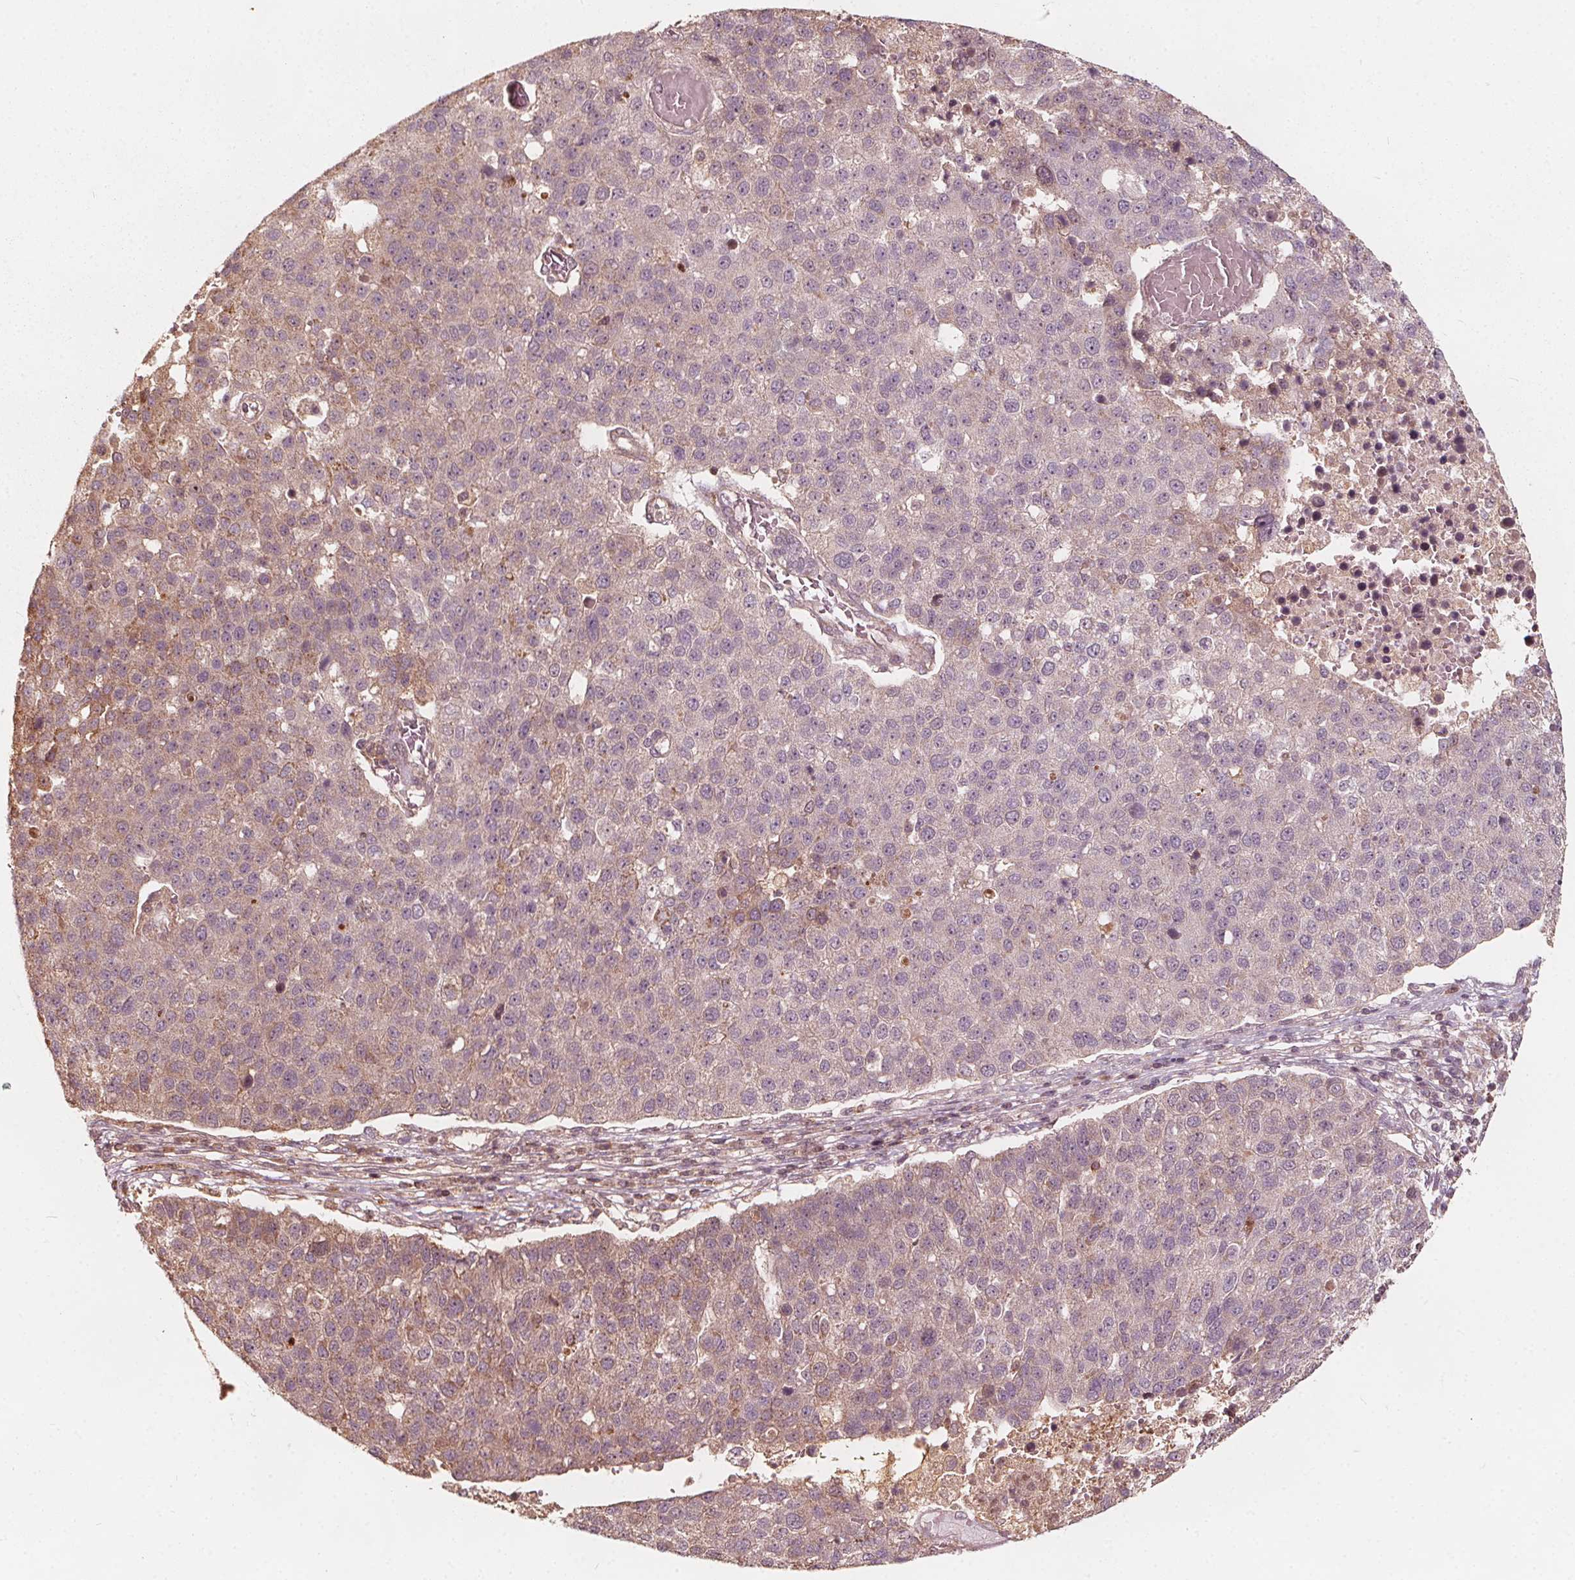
{"staining": {"intensity": "moderate", "quantity": "25%-75%", "location": "cytoplasmic/membranous"}, "tissue": "pancreatic cancer", "cell_type": "Tumor cells", "image_type": "cancer", "snomed": [{"axis": "morphology", "description": "Adenocarcinoma, NOS"}, {"axis": "topography", "description": "Pancreas"}], "caption": "Immunohistochemistry (DAB (3,3'-diaminobenzidine)) staining of human pancreatic adenocarcinoma exhibits moderate cytoplasmic/membranous protein staining in approximately 25%-75% of tumor cells.", "gene": "AIP", "patient": {"sex": "female", "age": 61}}